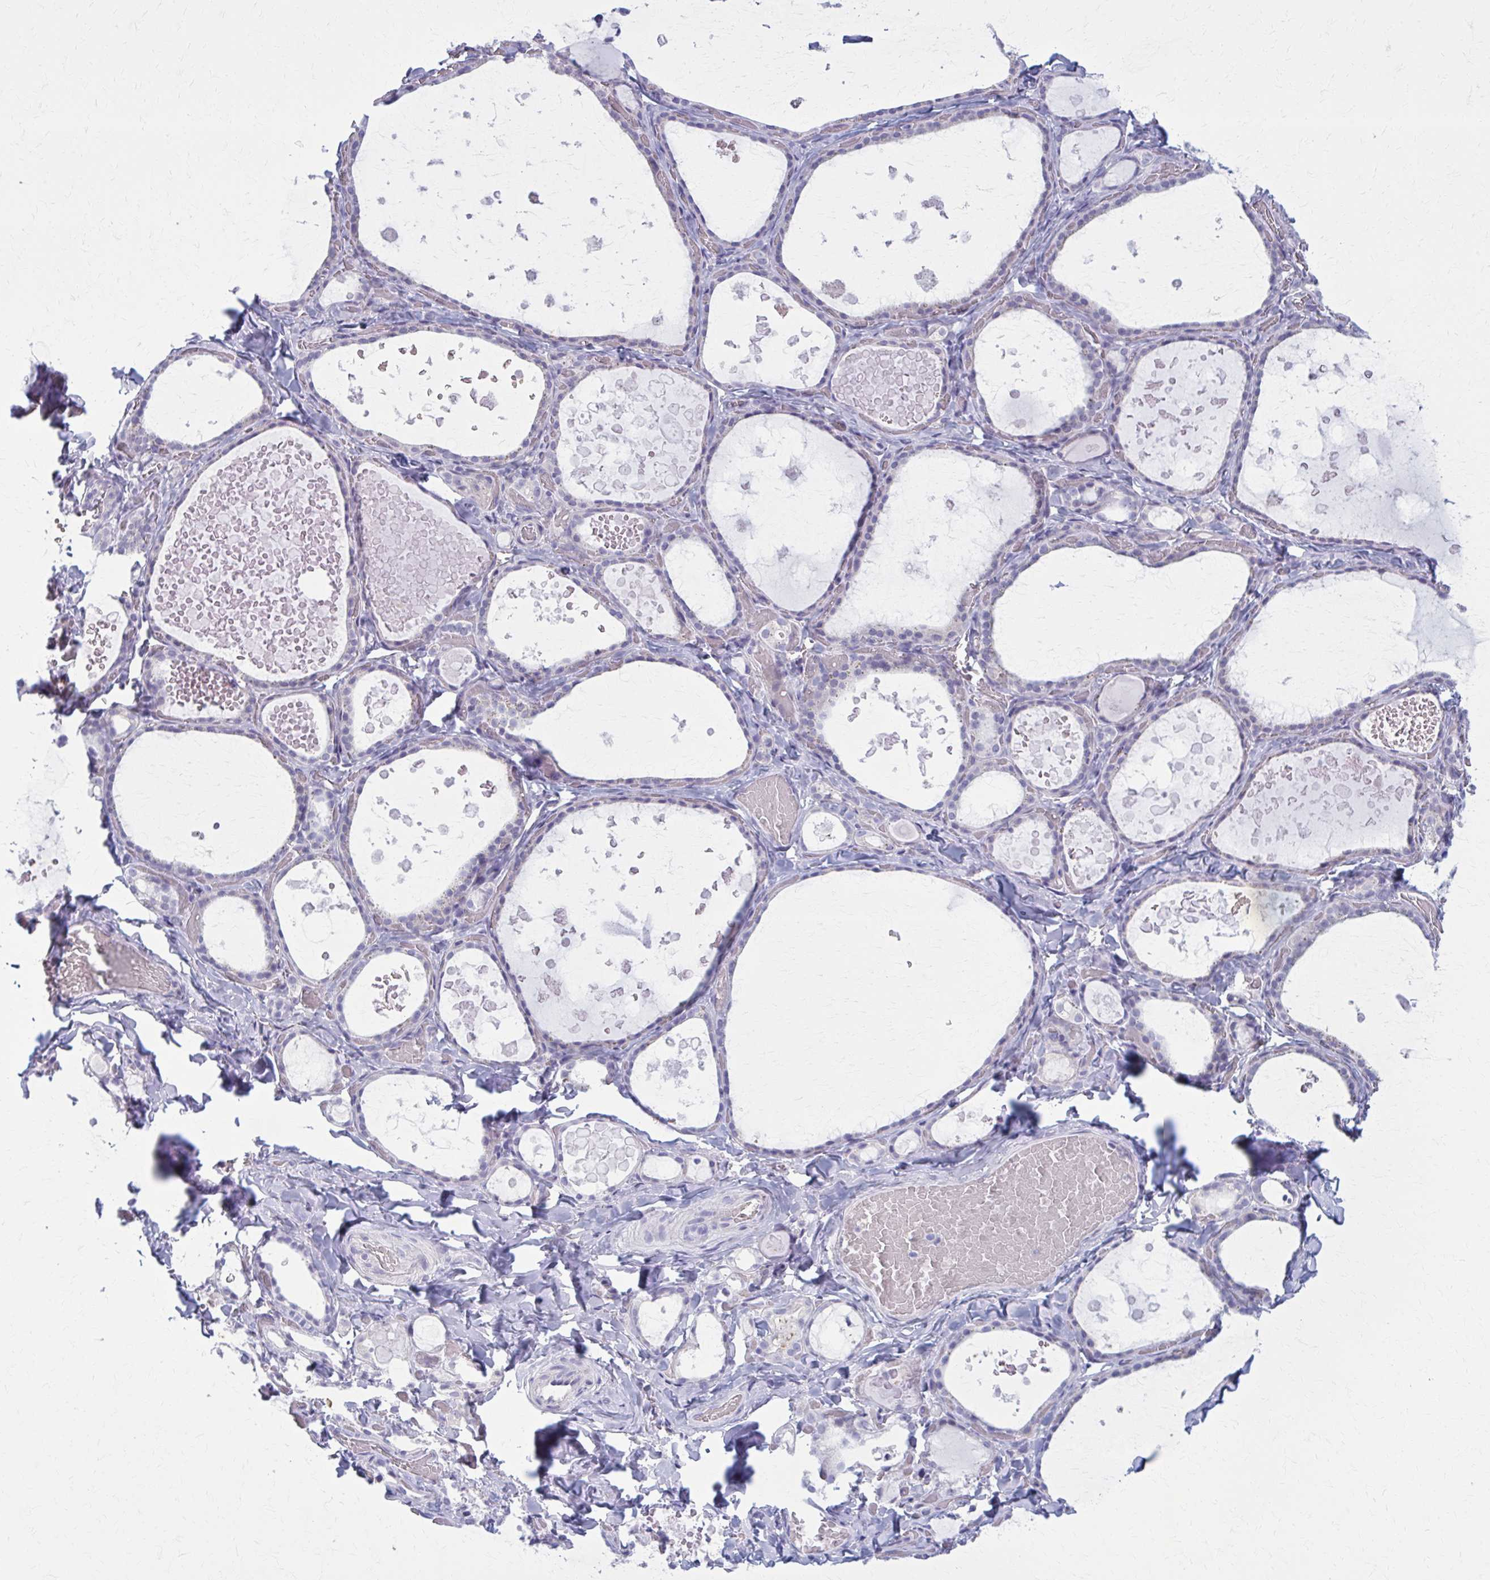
{"staining": {"intensity": "negative", "quantity": "none", "location": "none"}, "tissue": "thyroid gland", "cell_type": "Glandular cells", "image_type": "normal", "snomed": [{"axis": "morphology", "description": "Normal tissue, NOS"}, {"axis": "topography", "description": "Thyroid gland"}], "caption": "Unremarkable thyroid gland was stained to show a protein in brown. There is no significant expression in glandular cells. (DAB (3,3'-diaminobenzidine) immunohistochemistry (IHC) with hematoxylin counter stain).", "gene": "CD38", "patient": {"sex": "female", "age": 56}}